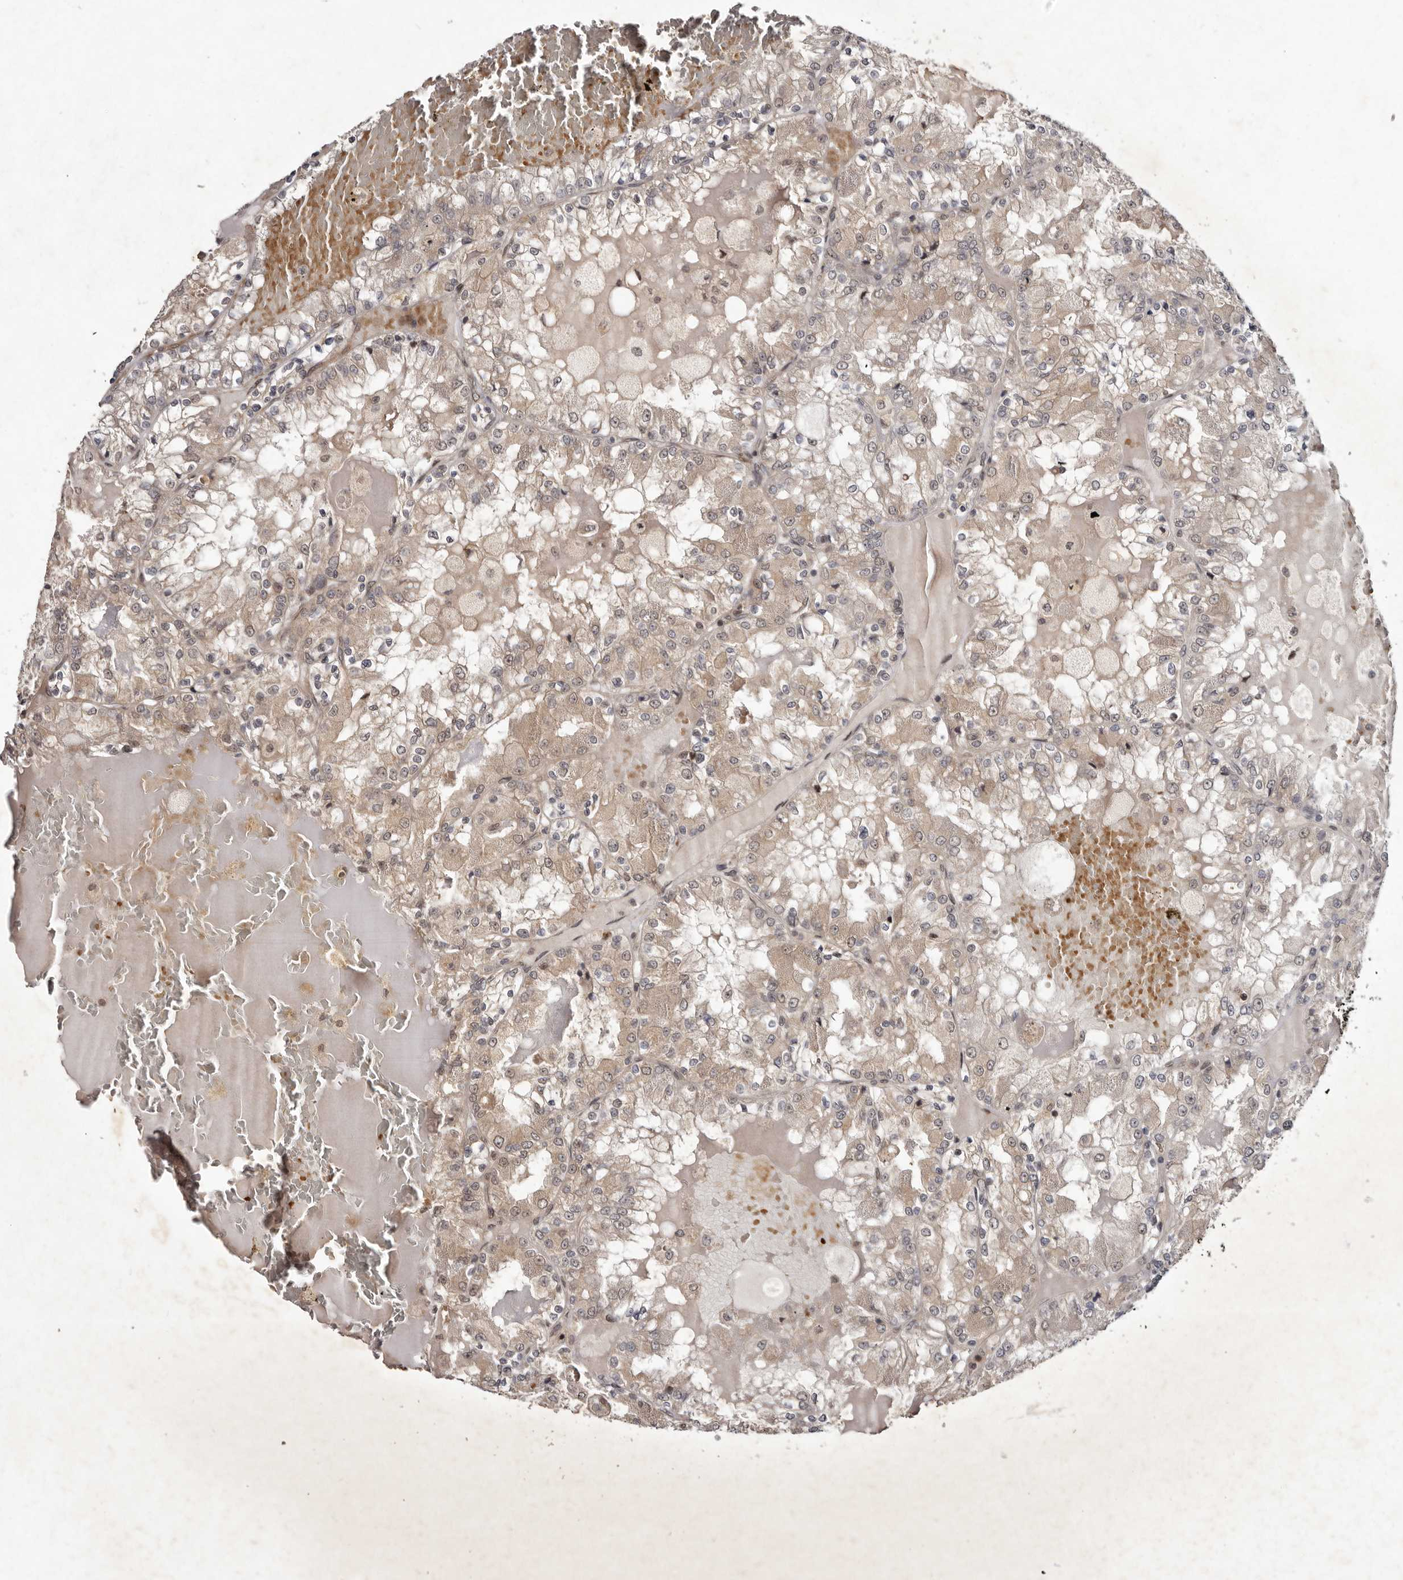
{"staining": {"intensity": "weak", "quantity": ">75%", "location": "cytoplasmic/membranous,nuclear"}, "tissue": "renal cancer", "cell_type": "Tumor cells", "image_type": "cancer", "snomed": [{"axis": "morphology", "description": "Adenocarcinoma, NOS"}, {"axis": "topography", "description": "Kidney"}], "caption": "The micrograph reveals immunohistochemical staining of renal cancer. There is weak cytoplasmic/membranous and nuclear expression is appreciated in approximately >75% of tumor cells.", "gene": "ABL1", "patient": {"sex": "female", "age": 56}}